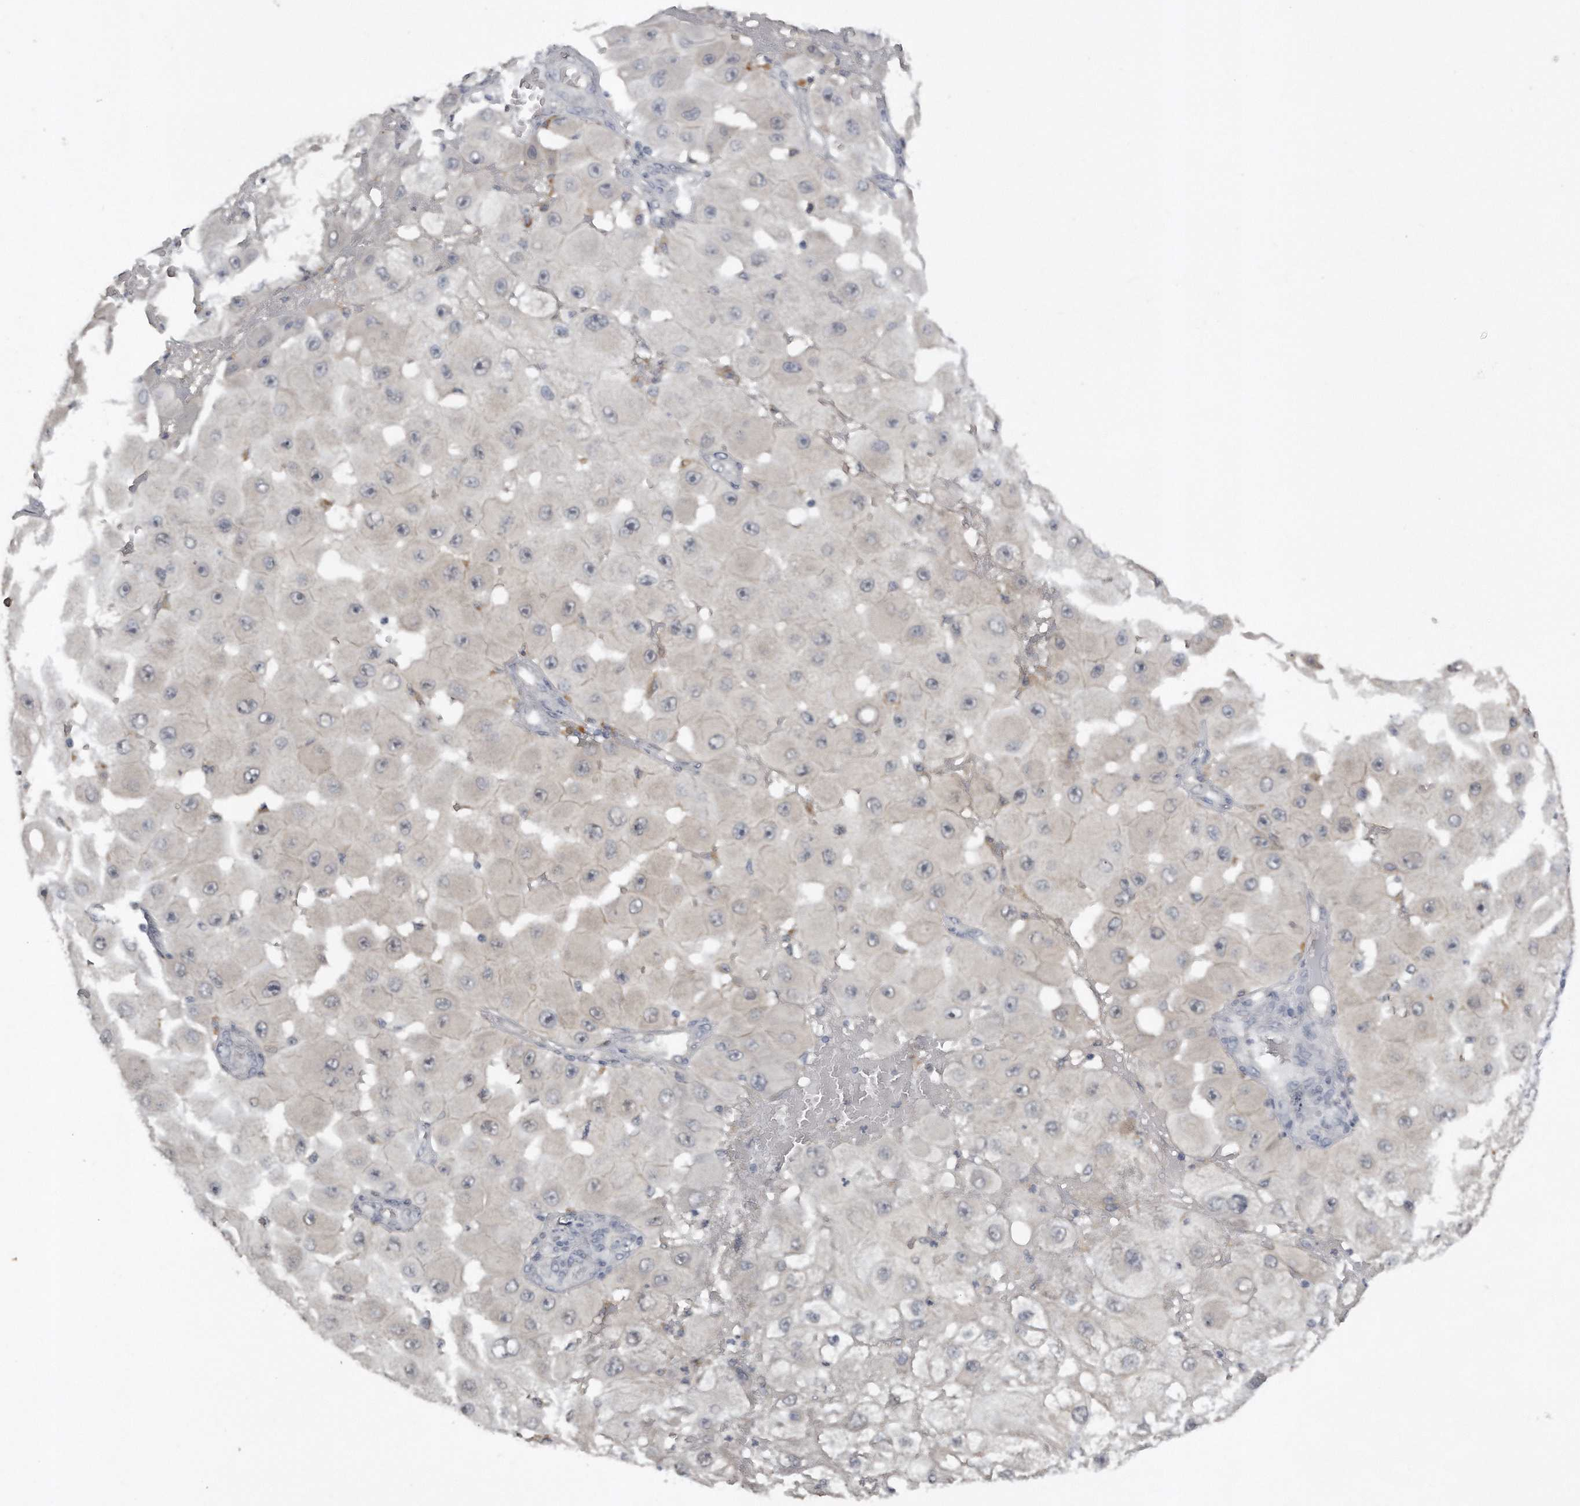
{"staining": {"intensity": "negative", "quantity": "none", "location": "none"}, "tissue": "melanoma", "cell_type": "Tumor cells", "image_type": "cancer", "snomed": [{"axis": "morphology", "description": "Malignant melanoma, NOS"}, {"axis": "topography", "description": "Skin"}], "caption": "Micrograph shows no protein expression in tumor cells of malignant melanoma tissue.", "gene": "GGCT", "patient": {"sex": "female", "age": 81}}